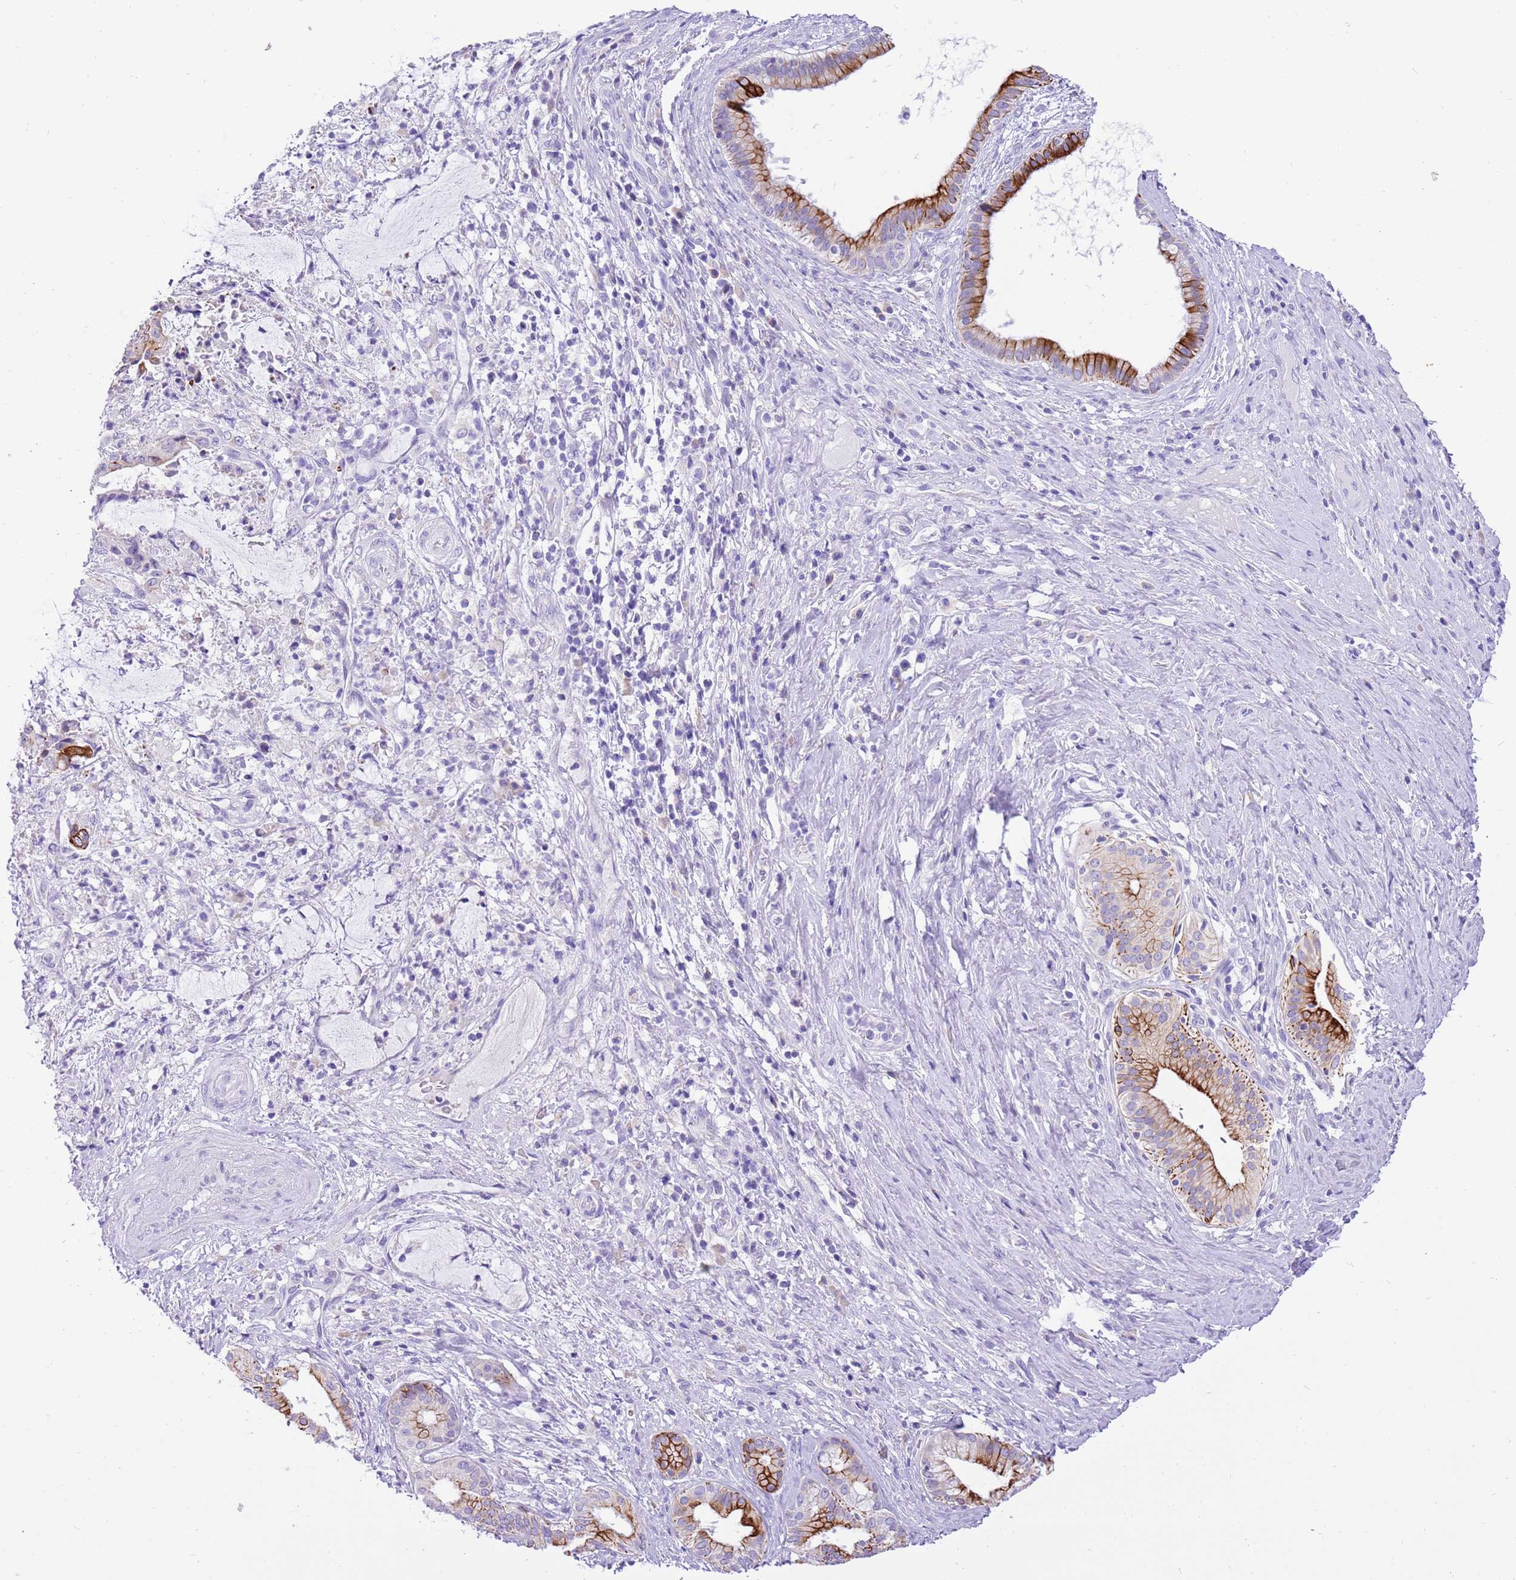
{"staining": {"intensity": "moderate", "quantity": "25%-75%", "location": "cytoplasmic/membranous"}, "tissue": "liver cancer", "cell_type": "Tumor cells", "image_type": "cancer", "snomed": [{"axis": "morphology", "description": "Normal tissue, NOS"}, {"axis": "morphology", "description": "Cholangiocarcinoma"}, {"axis": "topography", "description": "Liver"}, {"axis": "topography", "description": "Peripheral nerve tissue"}], "caption": "Cholangiocarcinoma (liver) stained with DAB (3,3'-diaminobenzidine) immunohistochemistry (IHC) displays medium levels of moderate cytoplasmic/membranous positivity in about 25%-75% of tumor cells.", "gene": "R3HDM4", "patient": {"sex": "female", "age": 73}}